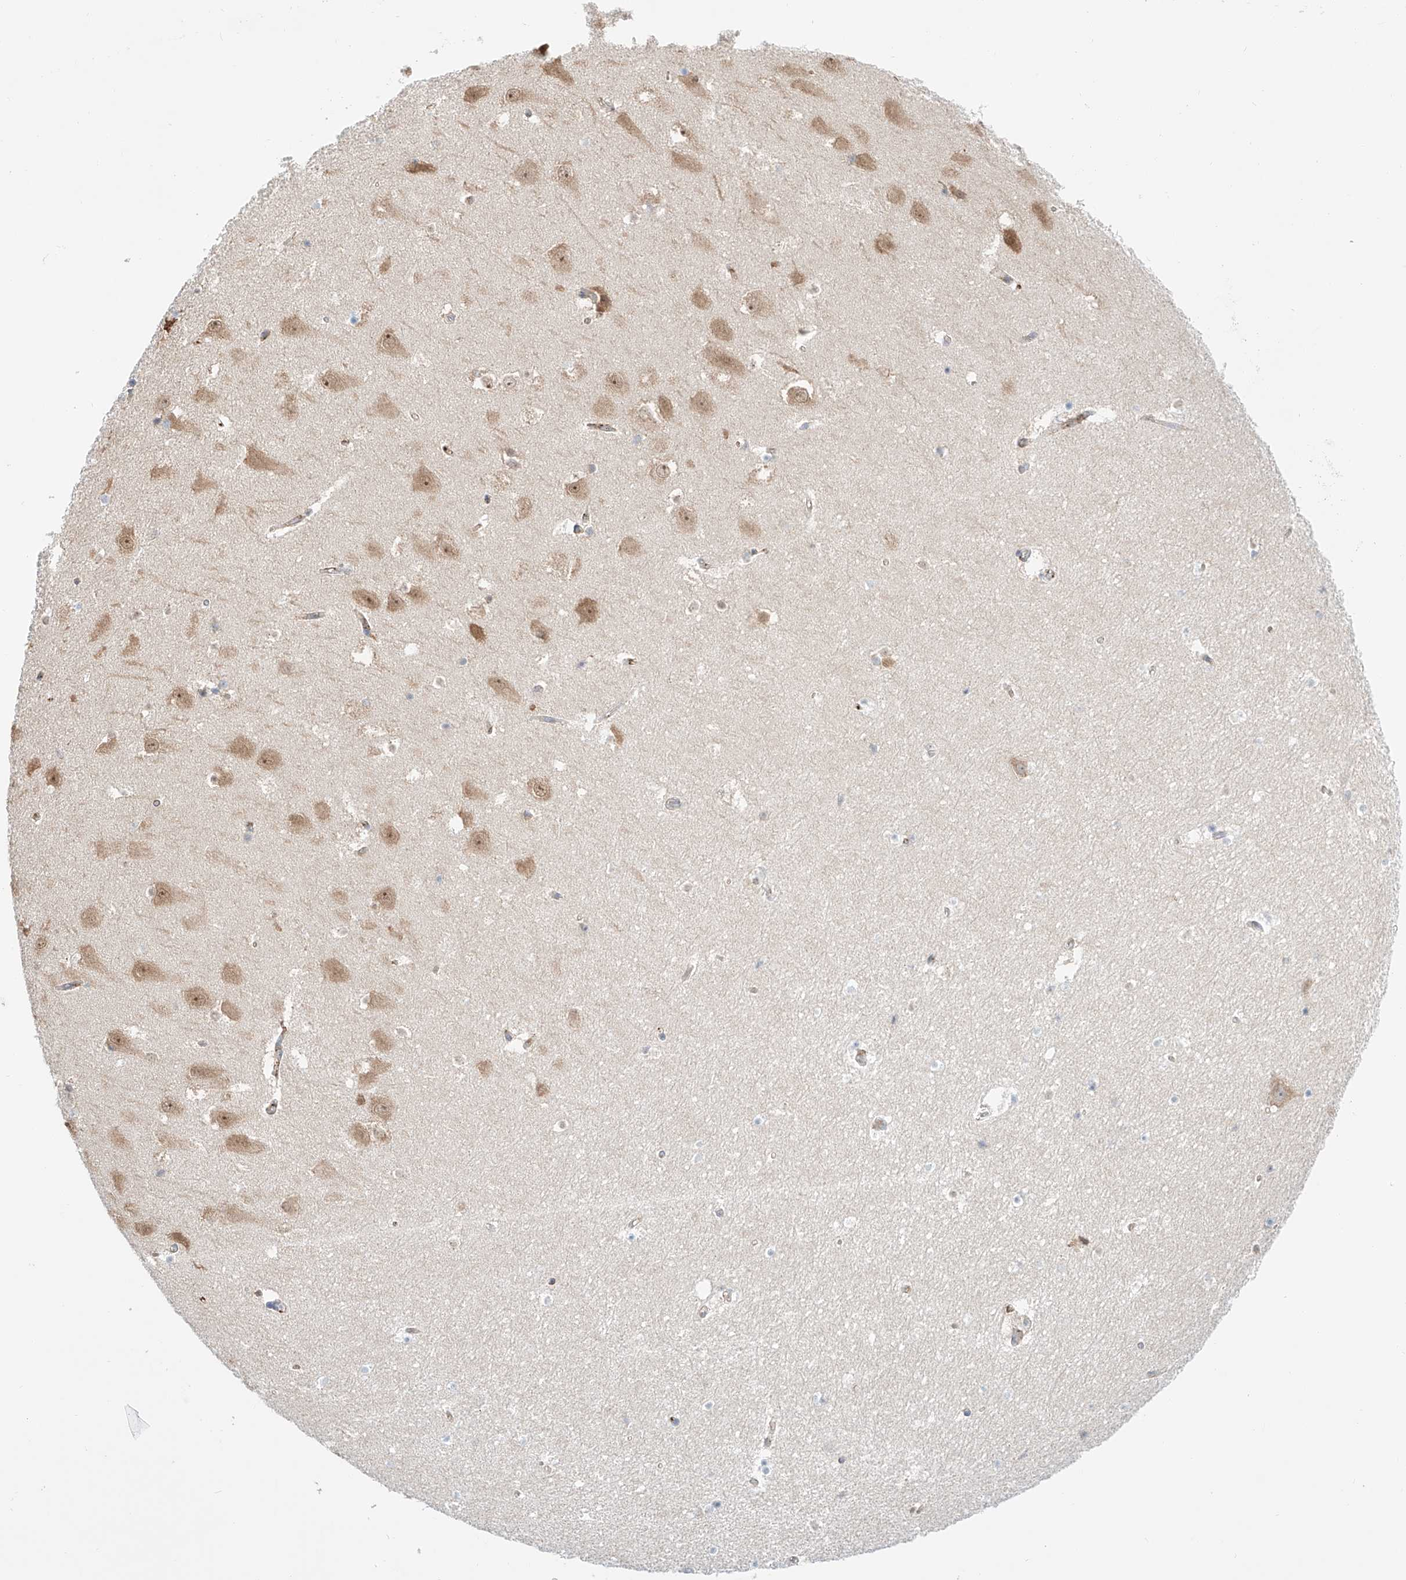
{"staining": {"intensity": "negative", "quantity": "none", "location": "none"}, "tissue": "hippocampus", "cell_type": "Glial cells", "image_type": "normal", "snomed": [{"axis": "morphology", "description": "Normal tissue, NOS"}, {"axis": "topography", "description": "Hippocampus"}], "caption": "This is an immunohistochemistry (IHC) histopathology image of unremarkable human hippocampus. There is no expression in glial cells.", "gene": "PGGT1B", "patient": {"sex": "female", "age": 52}}